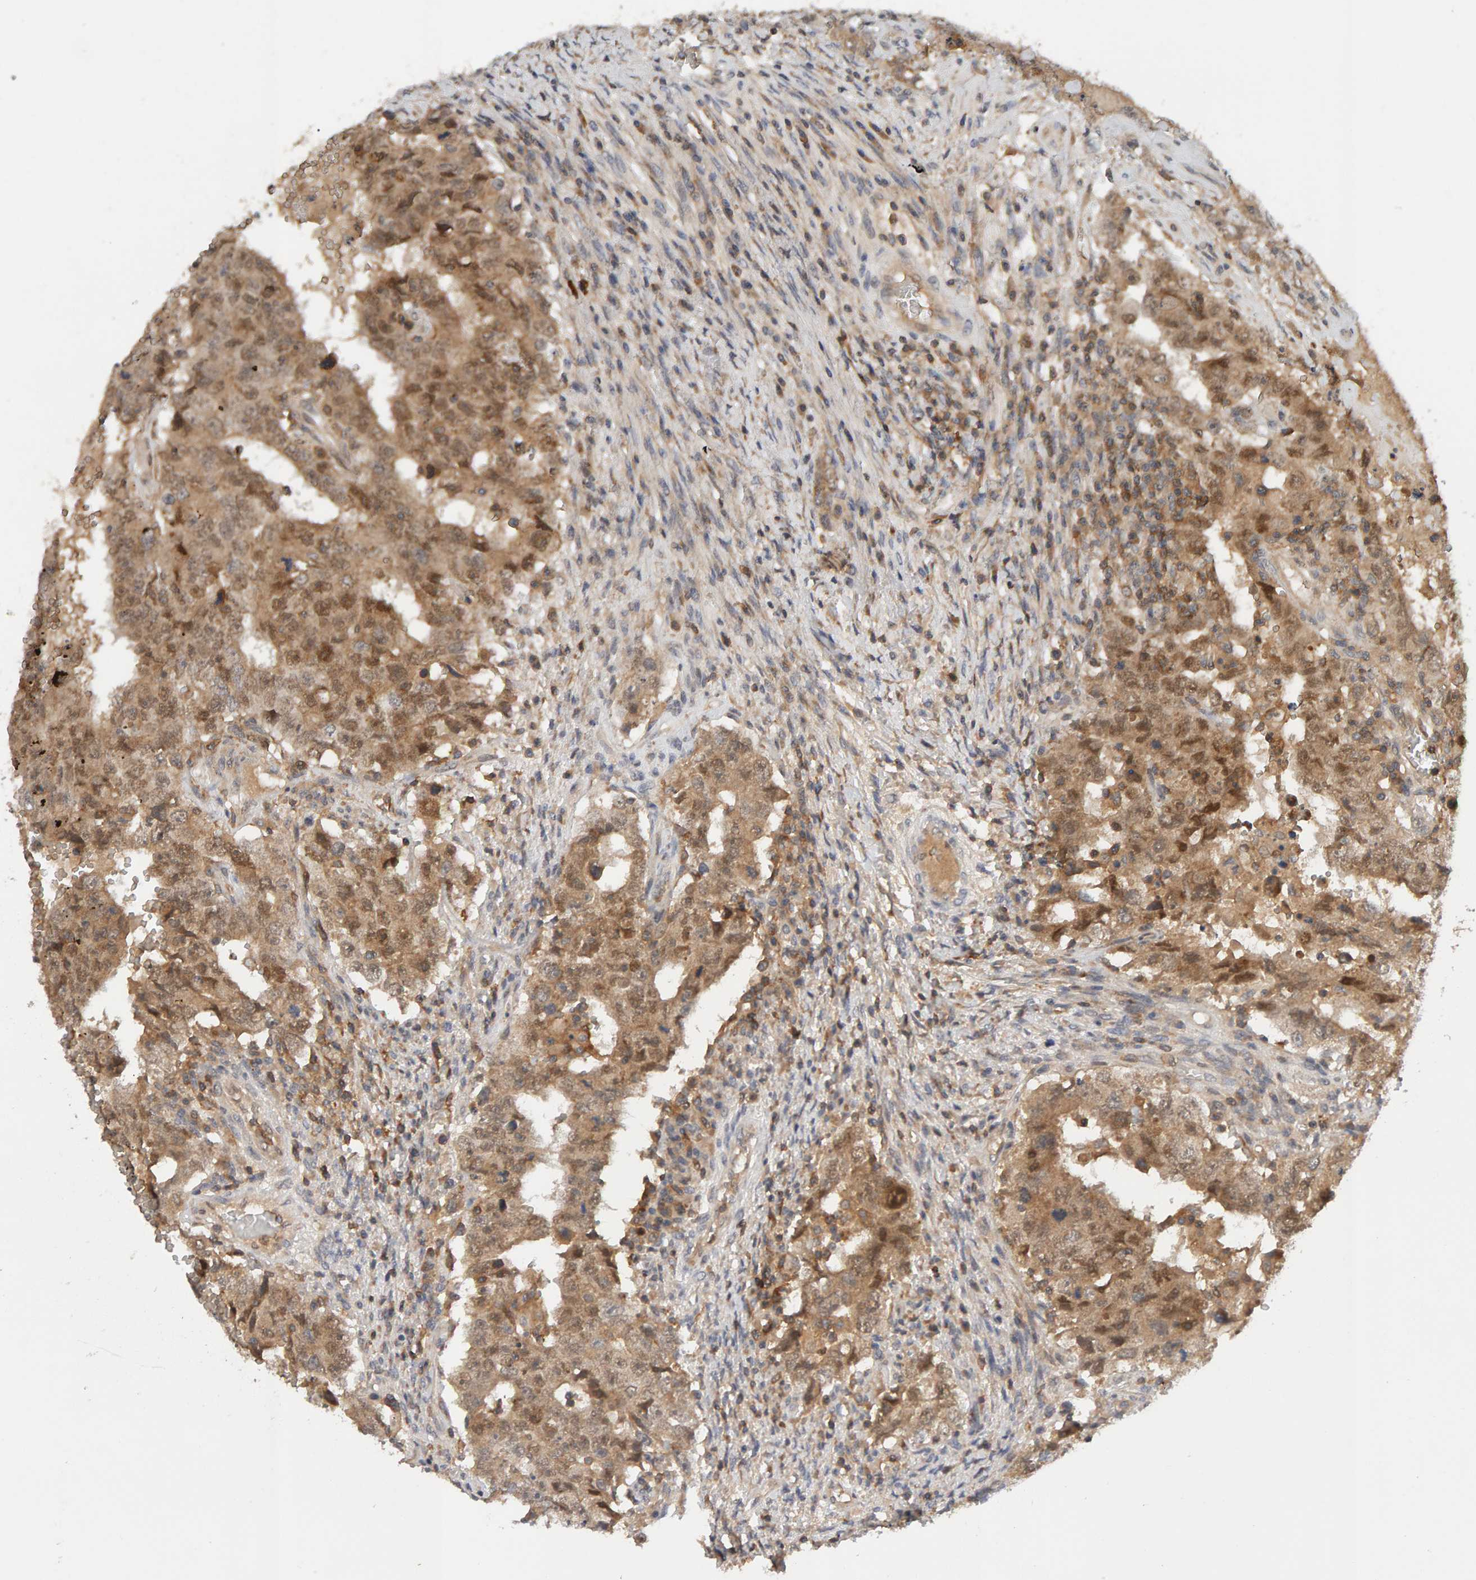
{"staining": {"intensity": "moderate", "quantity": ">75%", "location": "cytoplasmic/membranous,nuclear"}, "tissue": "testis cancer", "cell_type": "Tumor cells", "image_type": "cancer", "snomed": [{"axis": "morphology", "description": "Carcinoma, Embryonal, NOS"}, {"axis": "topography", "description": "Testis"}], "caption": "Brown immunohistochemical staining in human embryonal carcinoma (testis) displays moderate cytoplasmic/membranous and nuclear expression in approximately >75% of tumor cells.", "gene": "NUDCD1", "patient": {"sex": "male", "age": 26}}